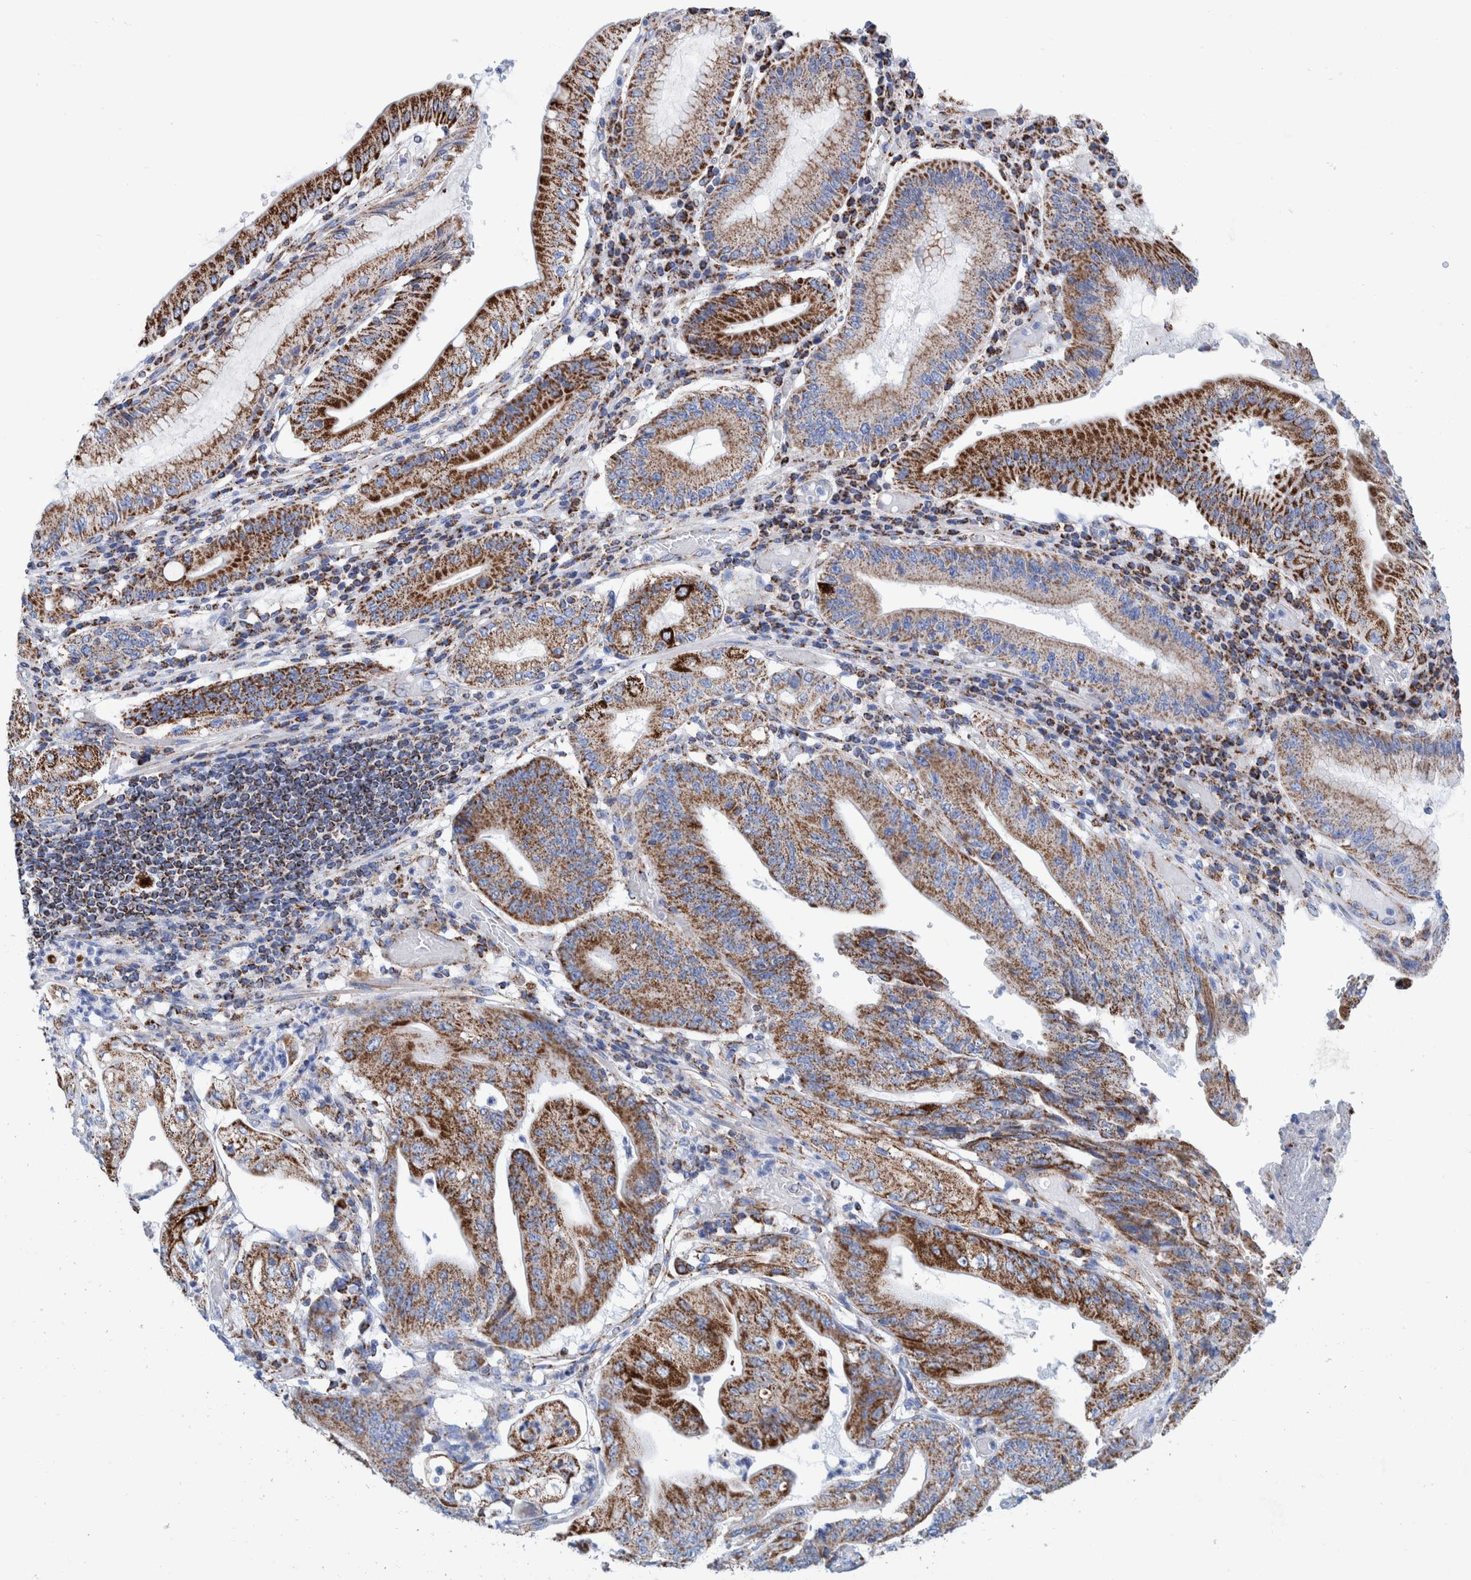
{"staining": {"intensity": "moderate", "quantity": ">75%", "location": "cytoplasmic/membranous"}, "tissue": "stomach cancer", "cell_type": "Tumor cells", "image_type": "cancer", "snomed": [{"axis": "morphology", "description": "Adenocarcinoma, NOS"}, {"axis": "topography", "description": "Stomach"}], "caption": "This micrograph demonstrates IHC staining of stomach cancer, with medium moderate cytoplasmic/membranous staining in approximately >75% of tumor cells.", "gene": "DECR1", "patient": {"sex": "female", "age": 73}}